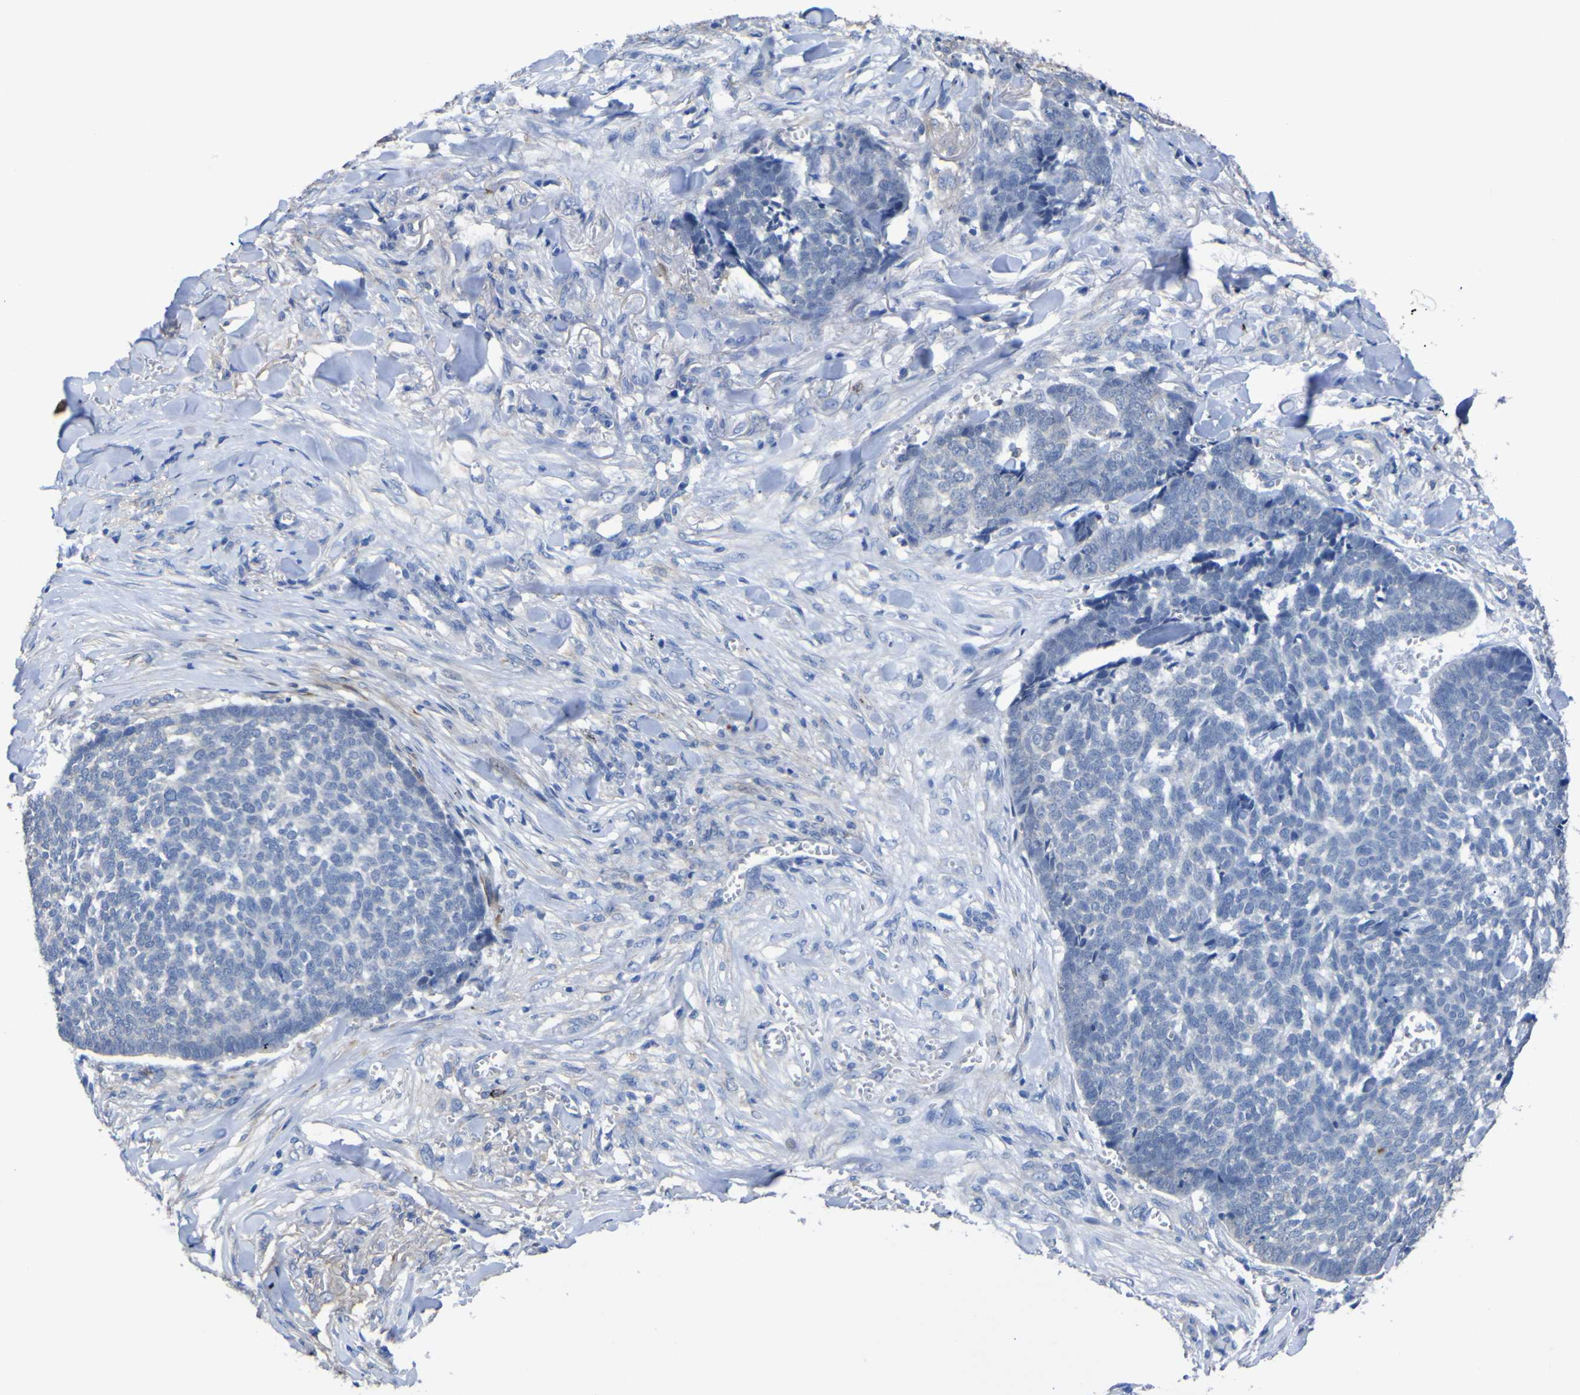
{"staining": {"intensity": "negative", "quantity": "none", "location": "none"}, "tissue": "skin cancer", "cell_type": "Tumor cells", "image_type": "cancer", "snomed": [{"axis": "morphology", "description": "Basal cell carcinoma"}, {"axis": "topography", "description": "Skin"}], "caption": "An immunohistochemistry histopathology image of skin cancer is shown. There is no staining in tumor cells of skin cancer.", "gene": "AGO4", "patient": {"sex": "male", "age": 84}}